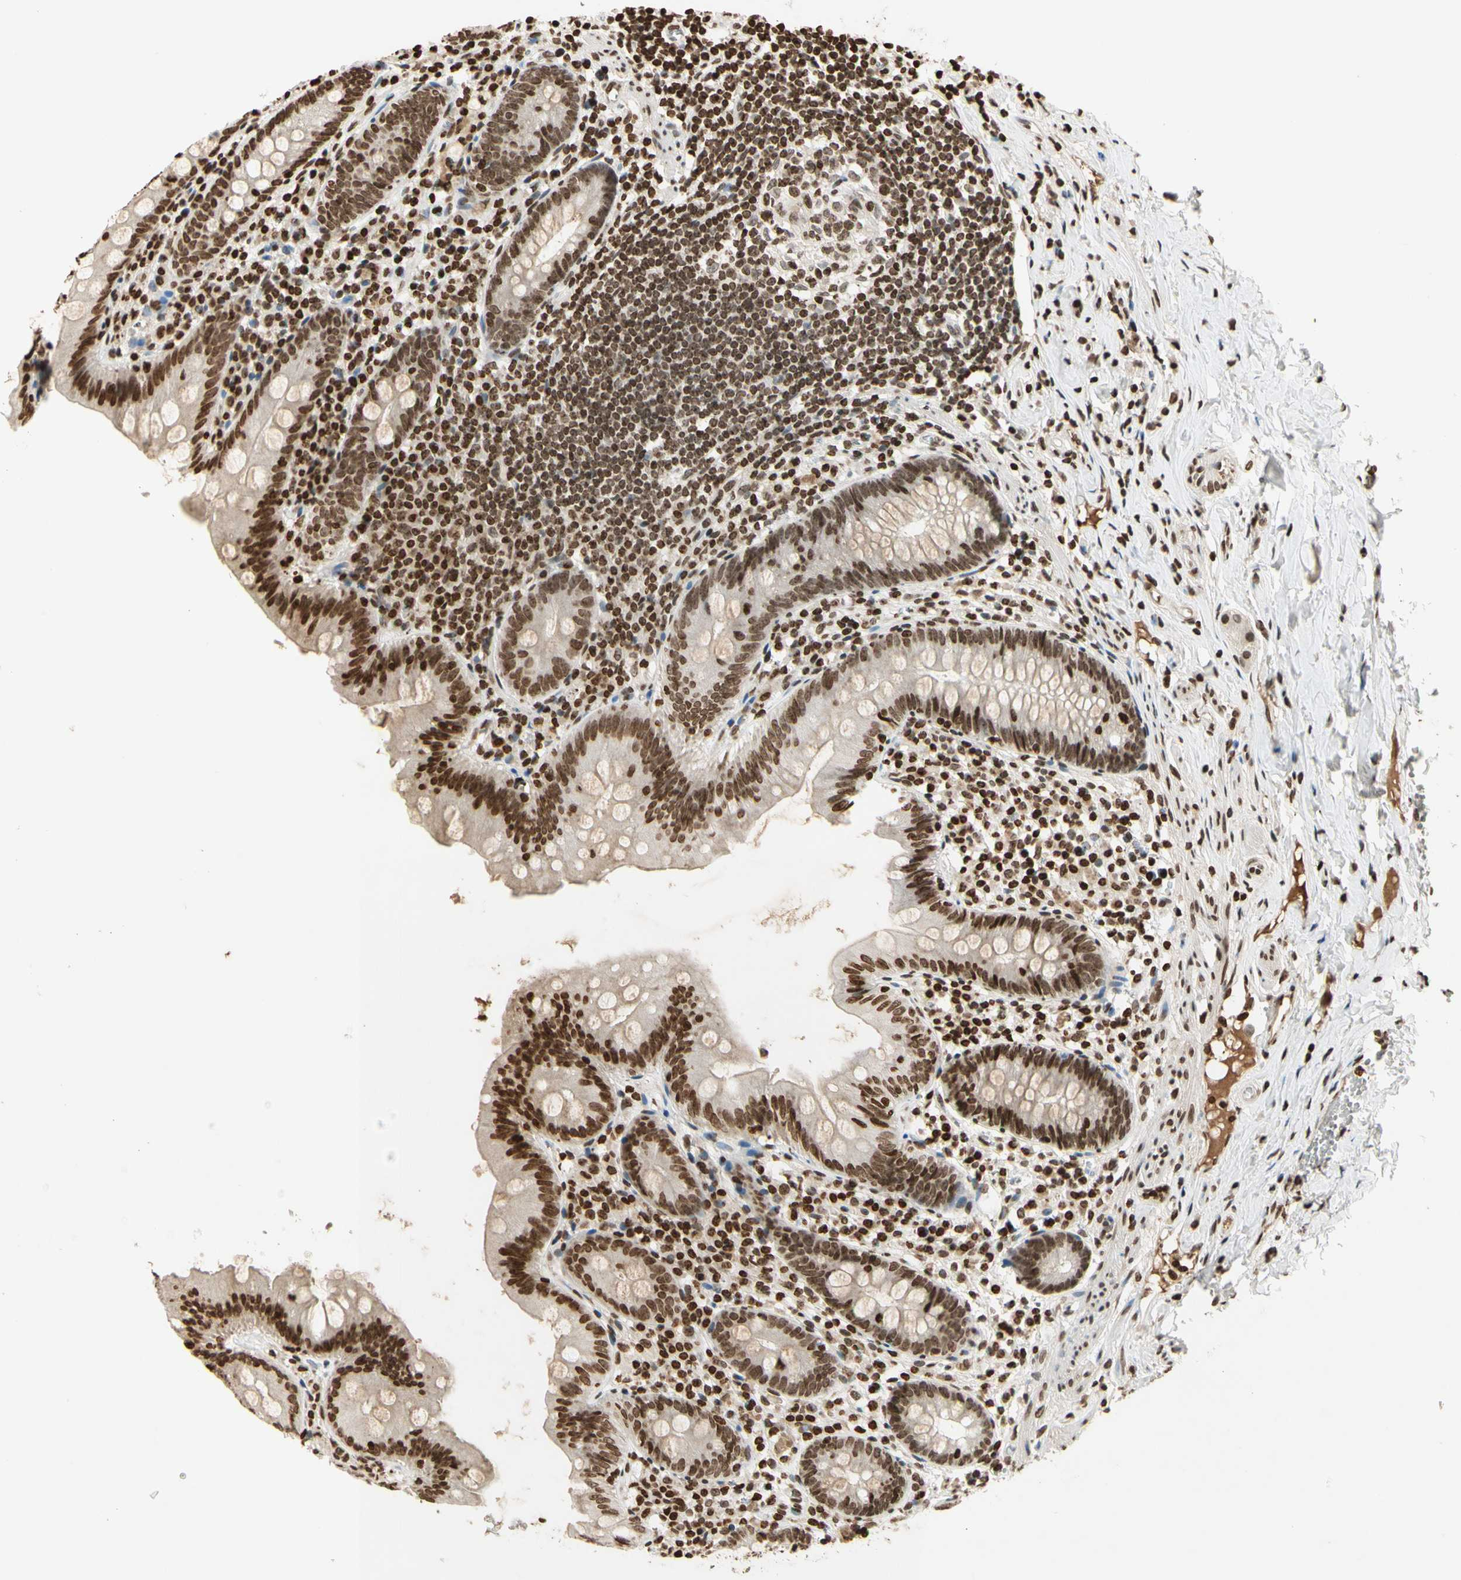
{"staining": {"intensity": "strong", "quantity": "25%-75%", "location": "nuclear"}, "tissue": "appendix", "cell_type": "Glandular cells", "image_type": "normal", "snomed": [{"axis": "morphology", "description": "Normal tissue, NOS"}, {"axis": "topography", "description": "Appendix"}], "caption": "DAB (3,3'-diaminobenzidine) immunohistochemical staining of benign appendix demonstrates strong nuclear protein expression in about 25%-75% of glandular cells.", "gene": "RORA", "patient": {"sex": "male", "age": 52}}